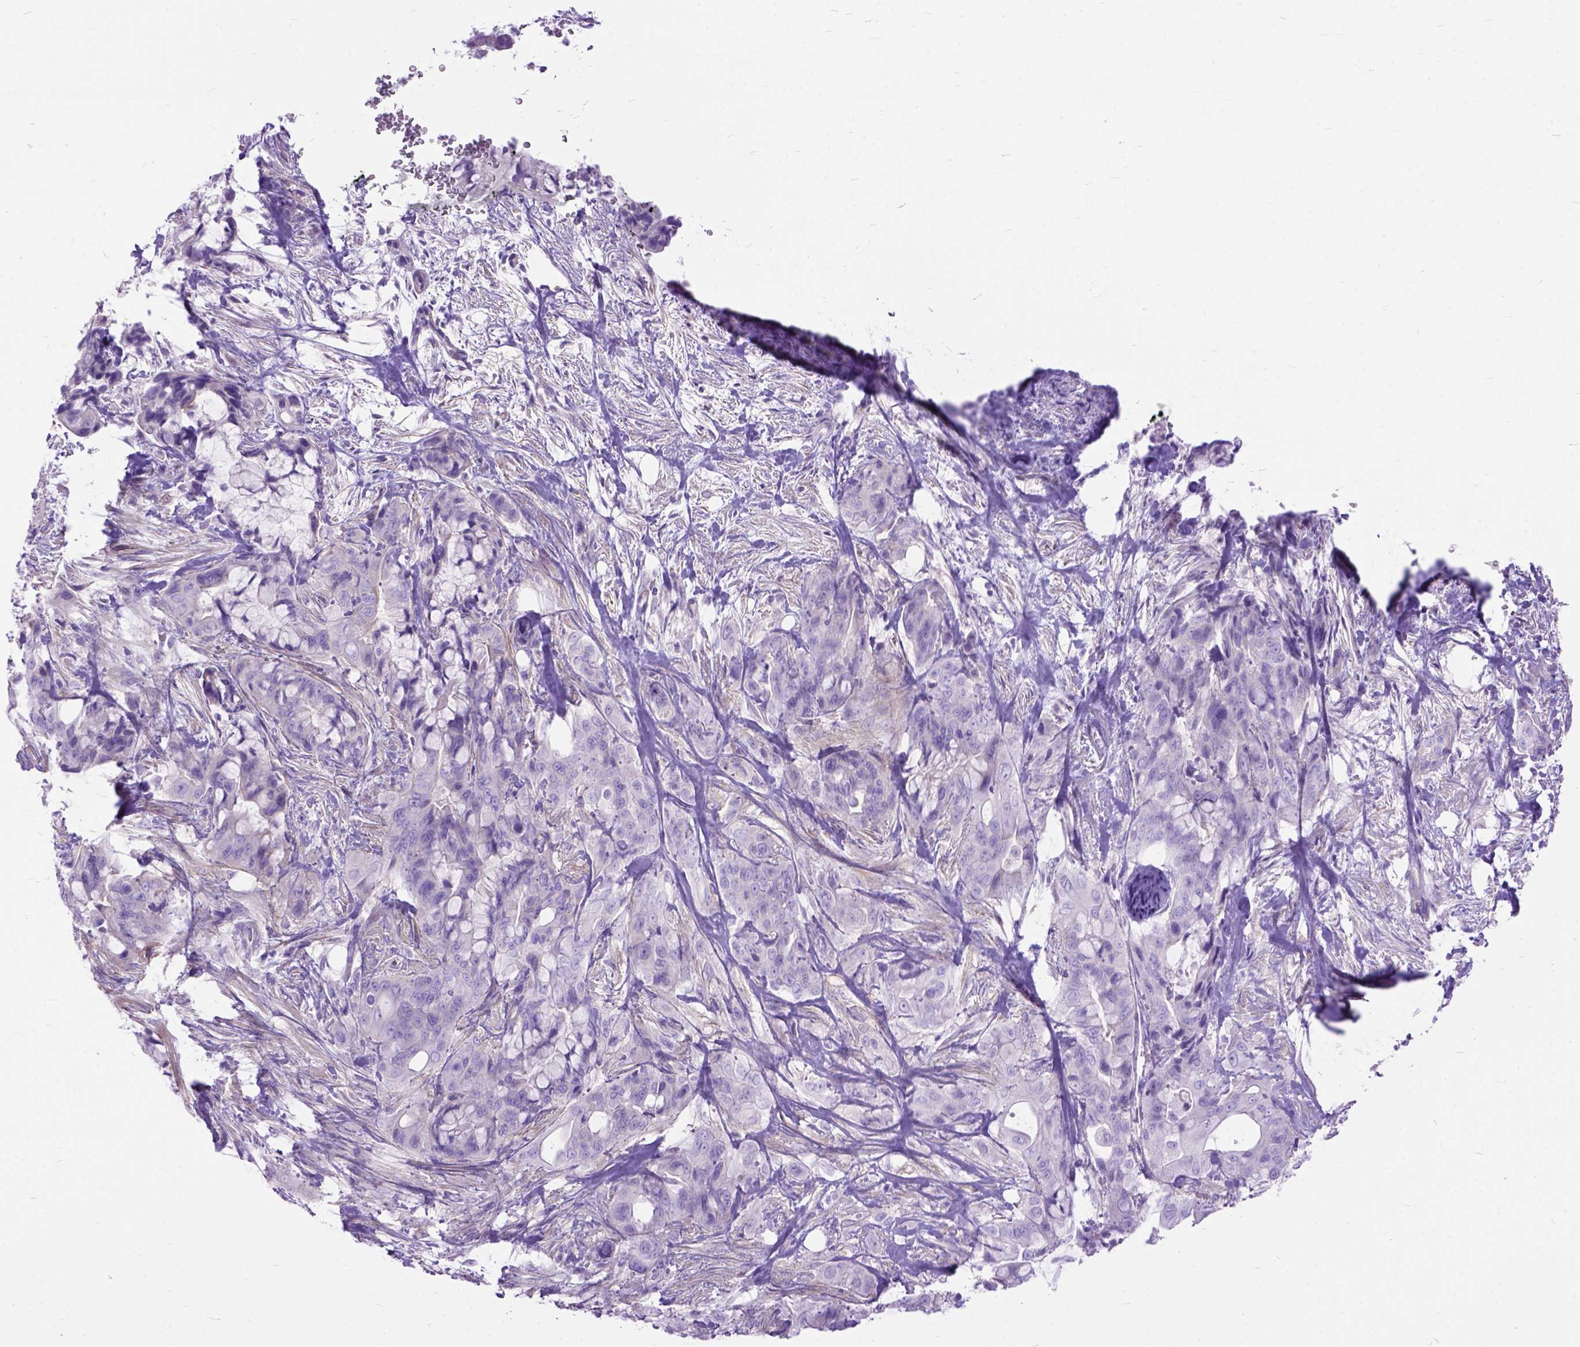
{"staining": {"intensity": "negative", "quantity": "none", "location": "none"}, "tissue": "pancreatic cancer", "cell_type": "Tumor cells", "image_type": "cancer", "snomed": [{"axis": "morphology", "description": "Adenocarcinoma, NOS"}, {"axis": "topography", "description": "Pancreas"}], "caption": "DAB immunohistochemical staining of adenocarcinoma (pancreatic) exhibits no significant positivity in tumor cells.", "gene": "ARL9", "patient": {"sex": "male", "age": 71}}